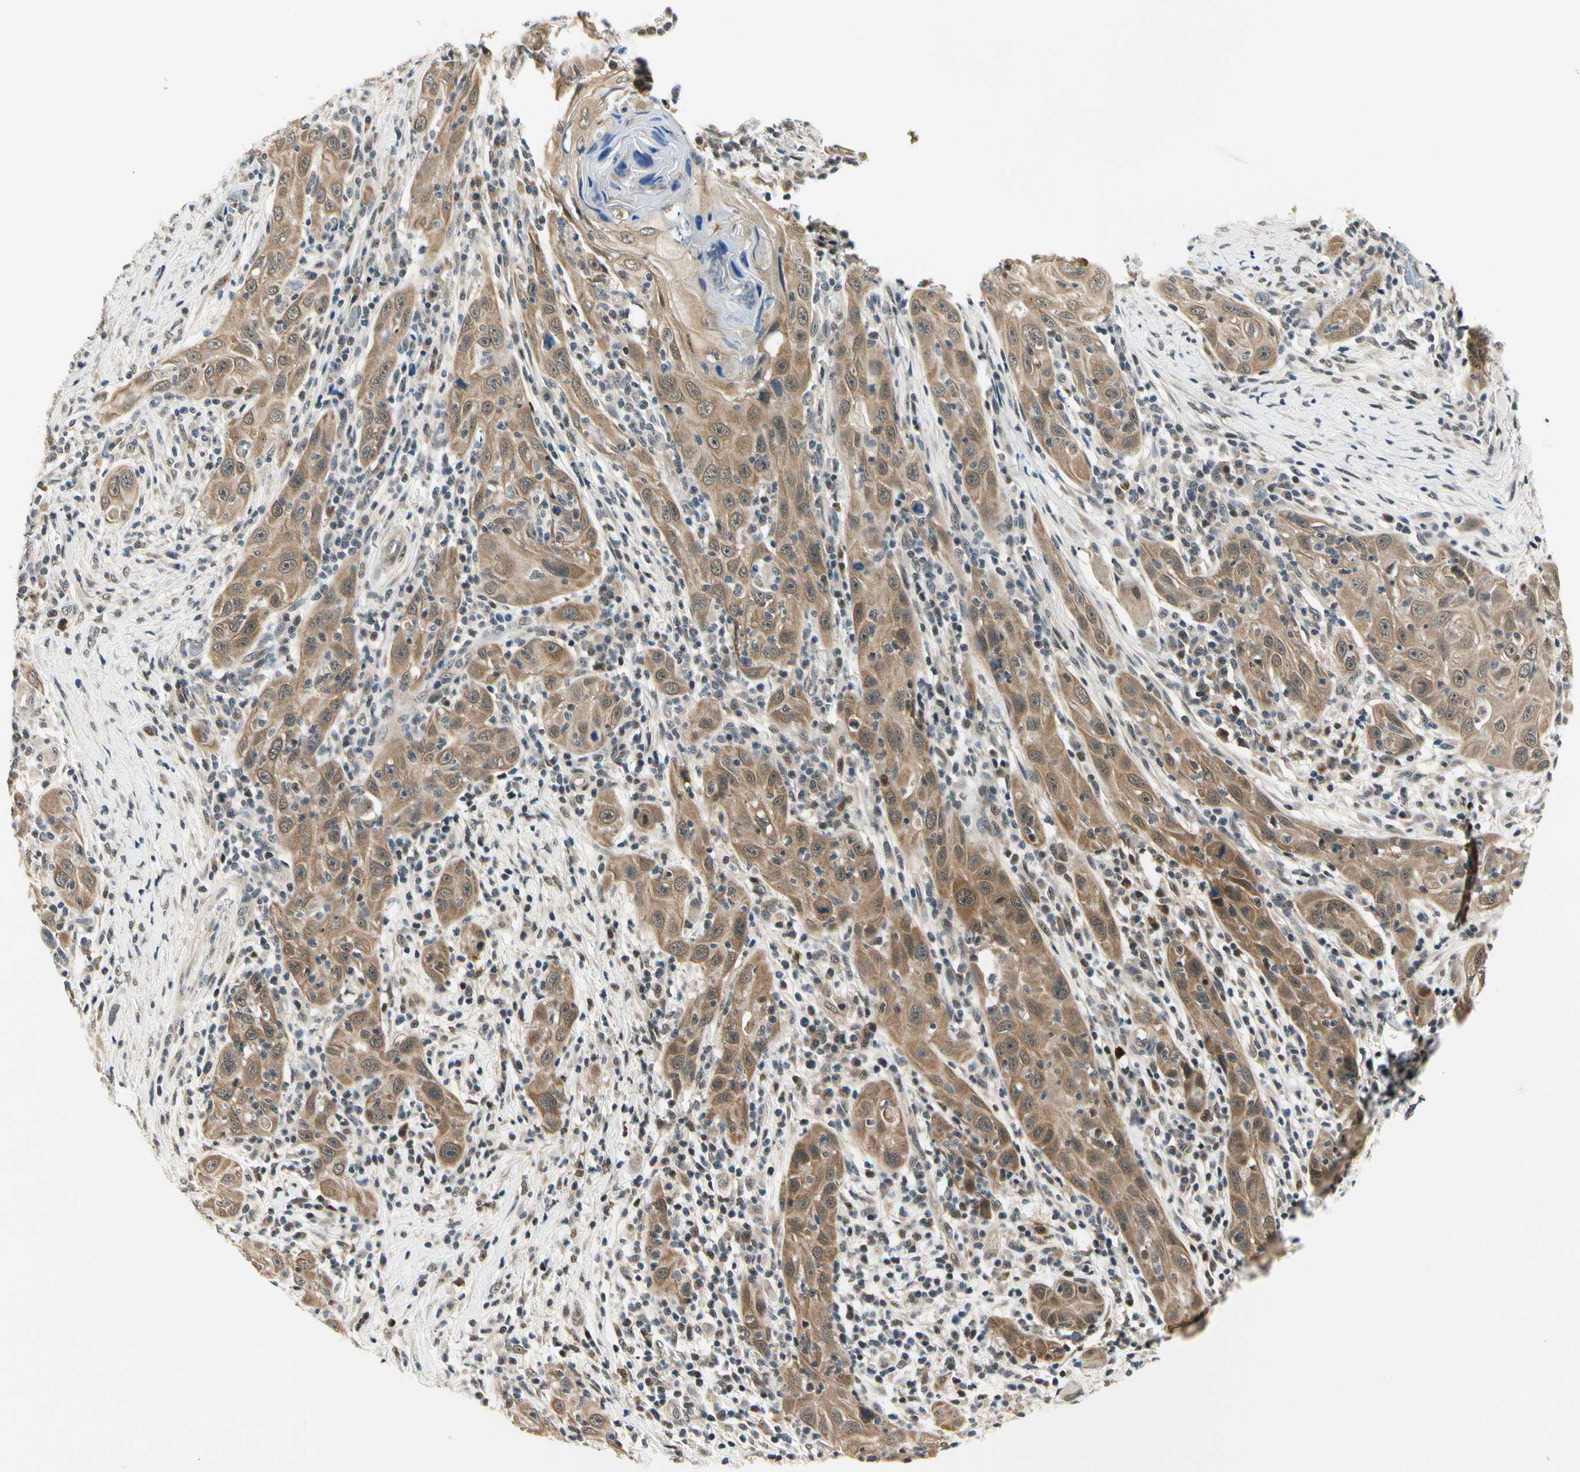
{"staining": {"intensity": "strong", "quantity": ">75%", "location": "cytoplasmic/membranous"}, "tissue": "skin cancer", "cell_type": "Tumor cells", "image_type": "cancer", "snomed": [{"axis": "morphology", "description": "Squamous cell carcinoma, NOS"}, {"axis": "topography", "description": "Skin"}], "caption": "Tumor cells demonstrate high levels of strong cytoplasmic/membranous positivity in approximately >75% of cells in skin squamous cell carcinoma.", "gene": "PDK2", "patient": {"sex": "female", "age": 88}}